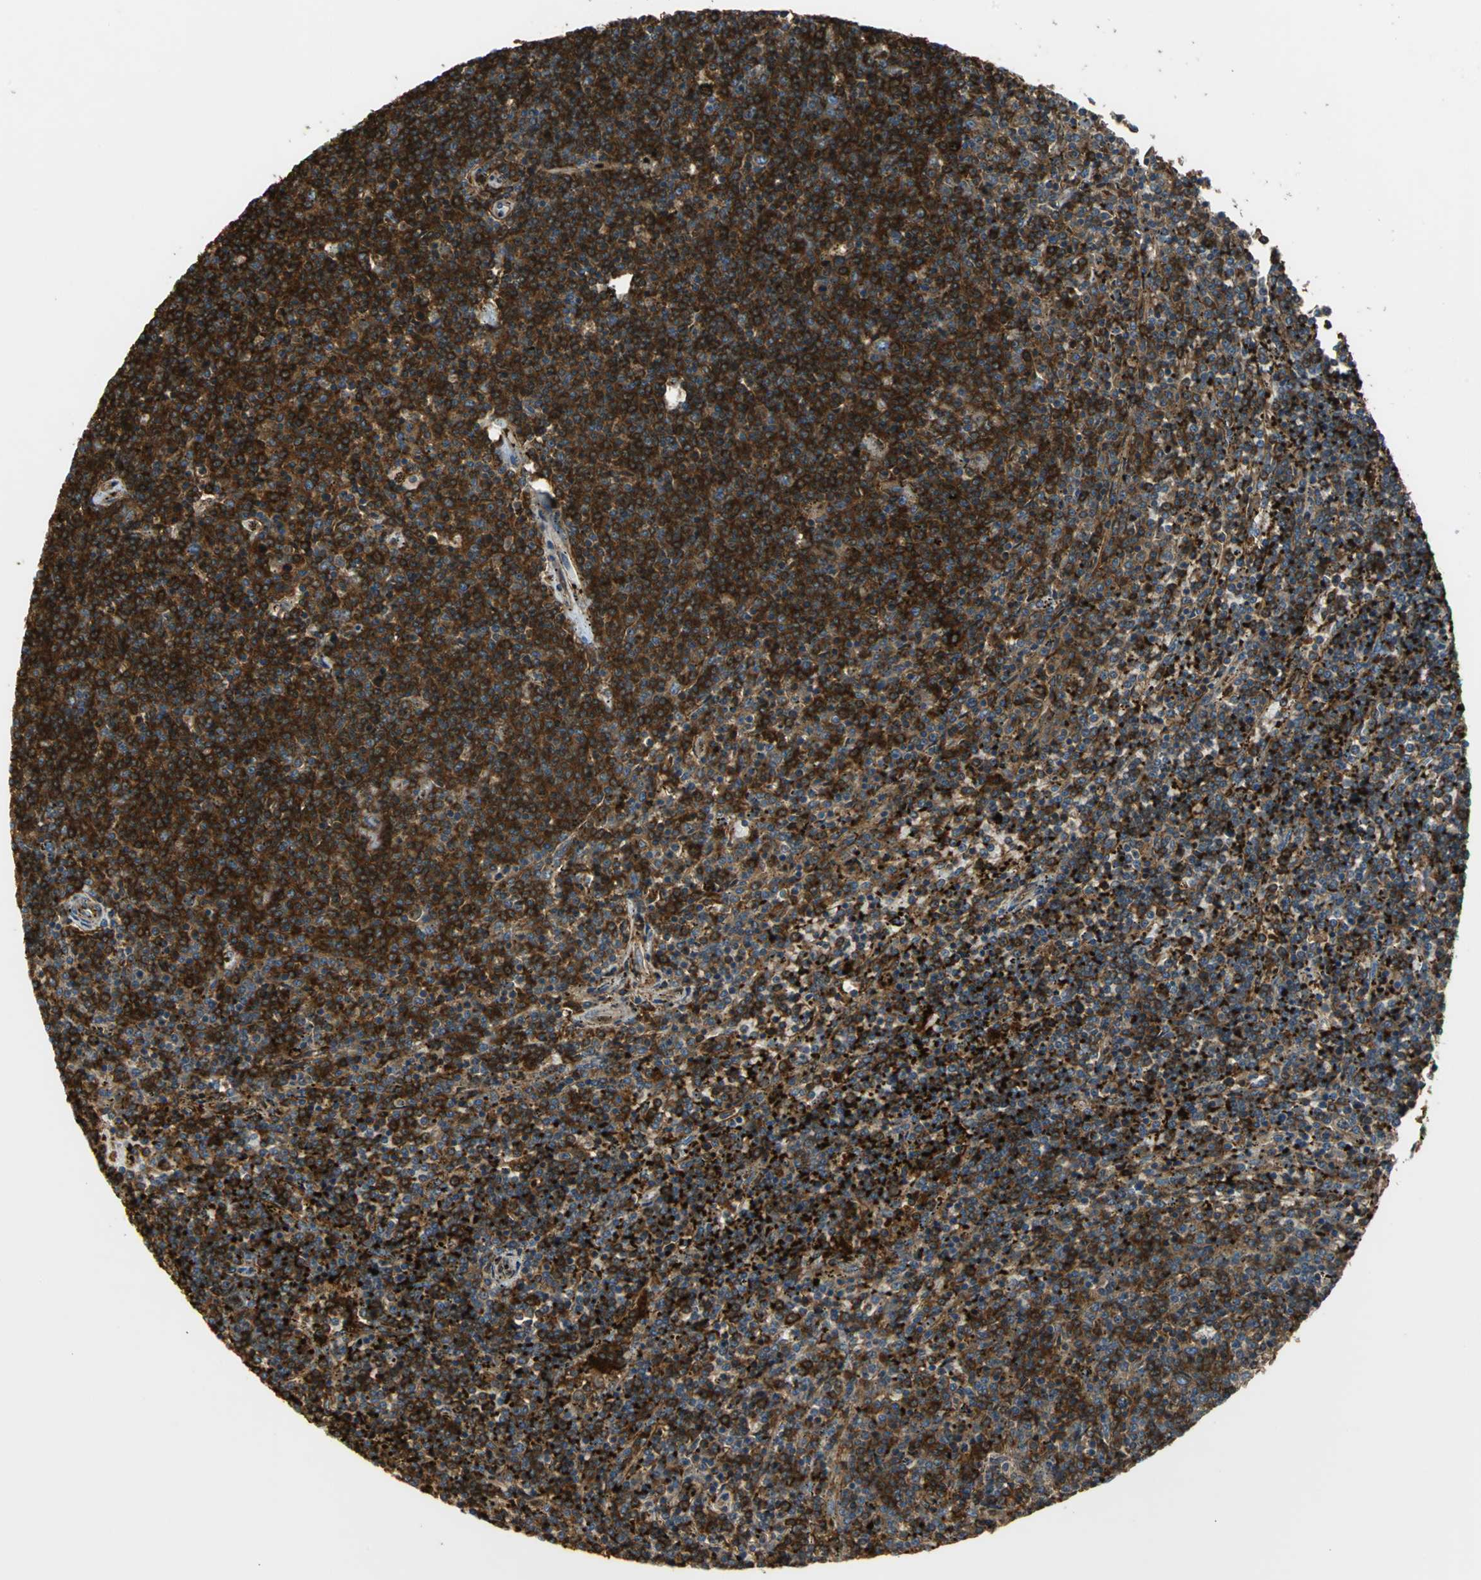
{"staining": {"intensity": "strong", "quantity": ">75%", "location": "cytoplasmic/membranous"}, "tissue": "lymphoma", "cell_type": "Tumor cells", "image_type": "cancer", "snomed": [{"axis": "morphology", "description": "Malignant lymphoma, non-Hodgkin's type, Low grade"}, {"axis": "topography", "description": "Spleen"}], "caption": "IHC micrograph of neoplastic tissue: human malignant lymphoma, non-Hodgkin's type (low-grade) stained using immunohistochemistry (IHC) exhibits high levels of strong protein expression localized specifically in the cytoplasmic/membranous of tumor cells, appearing as a cytoplasmic/membranous brown color.", "gene": "TLN1", "patient": {"sex": "female", "age": 50}}